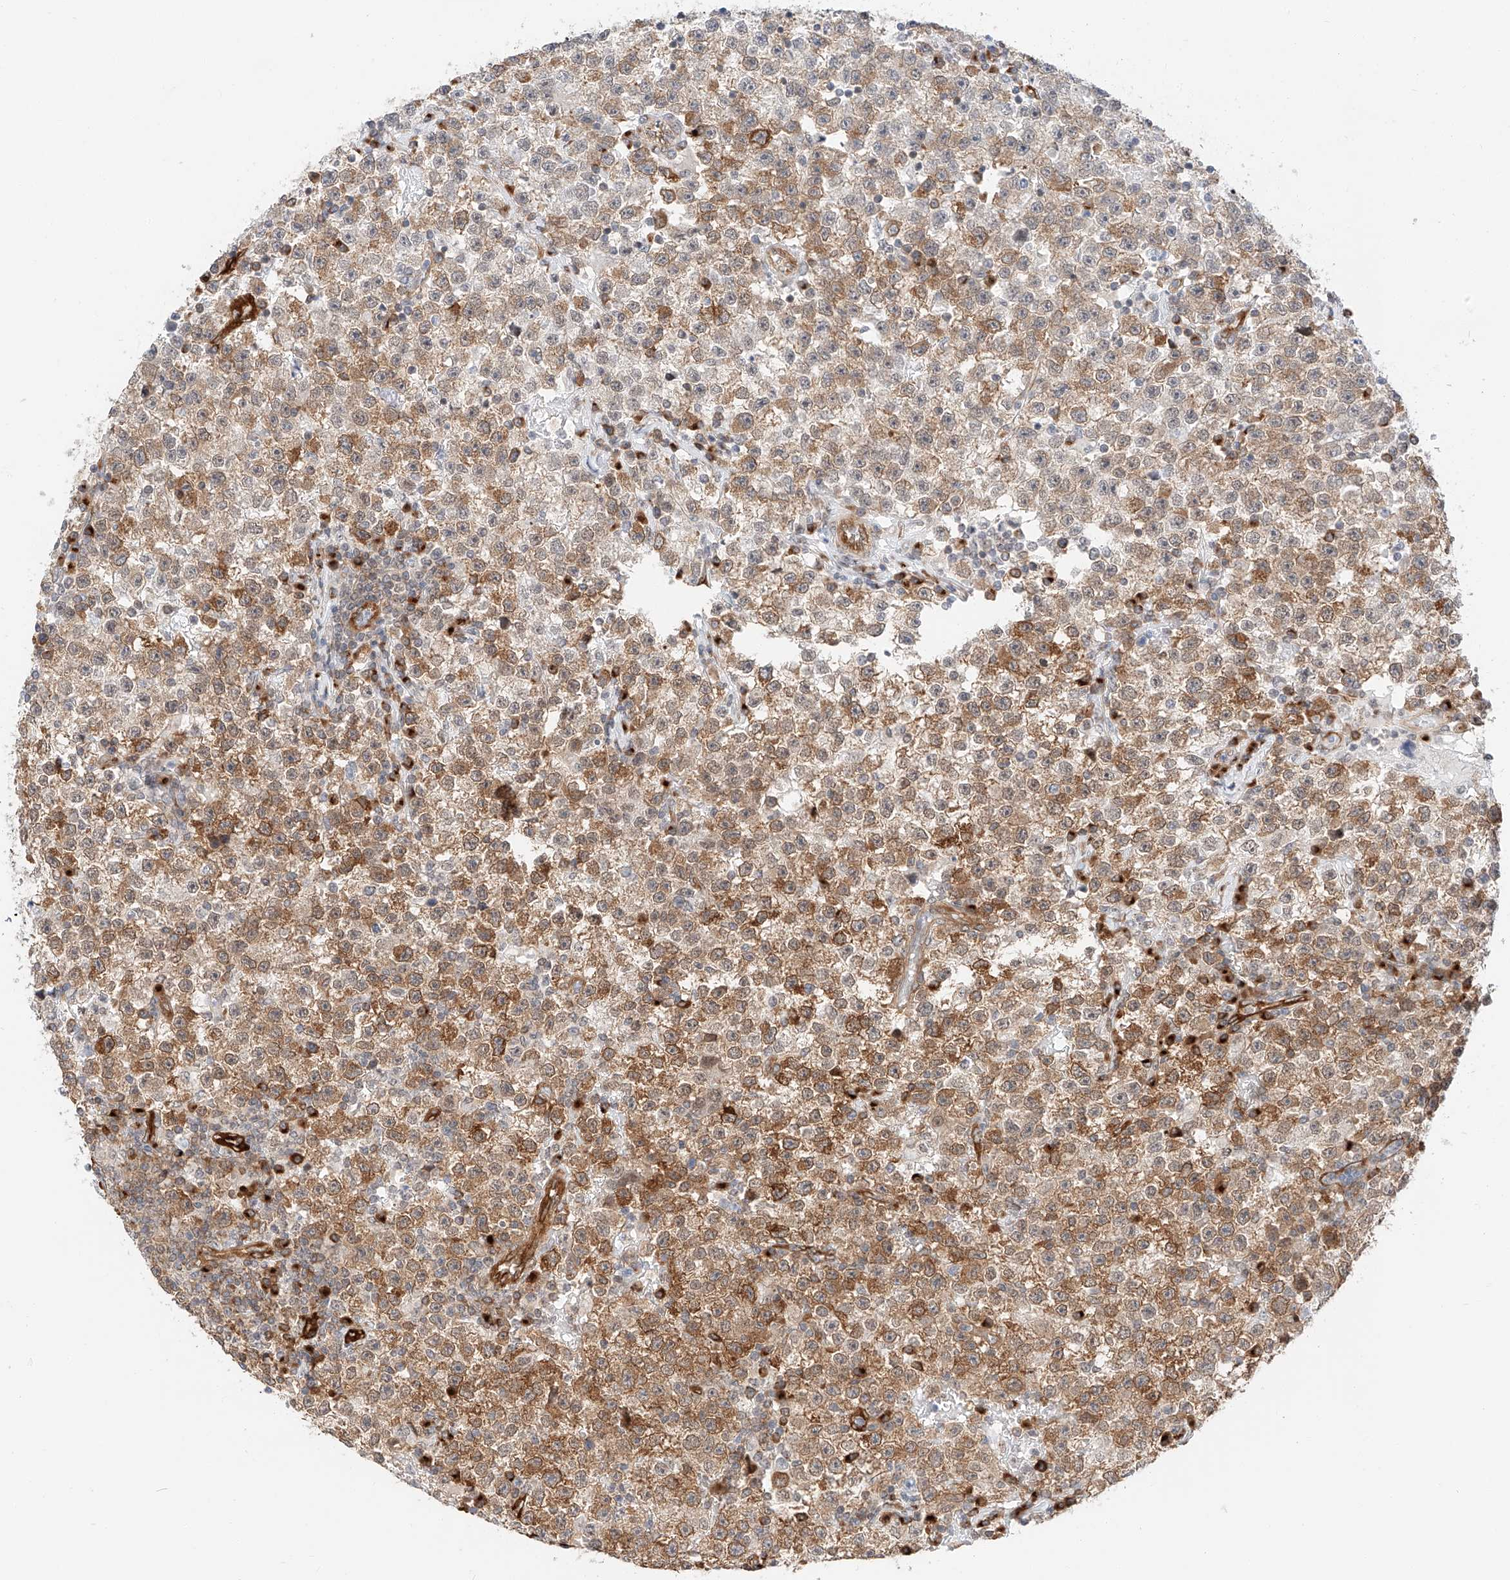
{"staining": {"intensity": "moderate", "quantity": ">75%", "location": "cytoplasmic/membranous"}, "tissue": "testis cancer", "cell_type": "Tumor cells", "image_type": "cancer", "snomed": [{"axis": "morphology", "description": "Seminoma, NOS"}, {"axis": "topography", "description": "Testis"}], "caption": "Protein staining displays moderate cytoplasmic/membranous staining in about >75% of tumor cells in seminoma (testis).", "gene": "CARMIL1", "patient": {"sex": "male", "age": 22}}